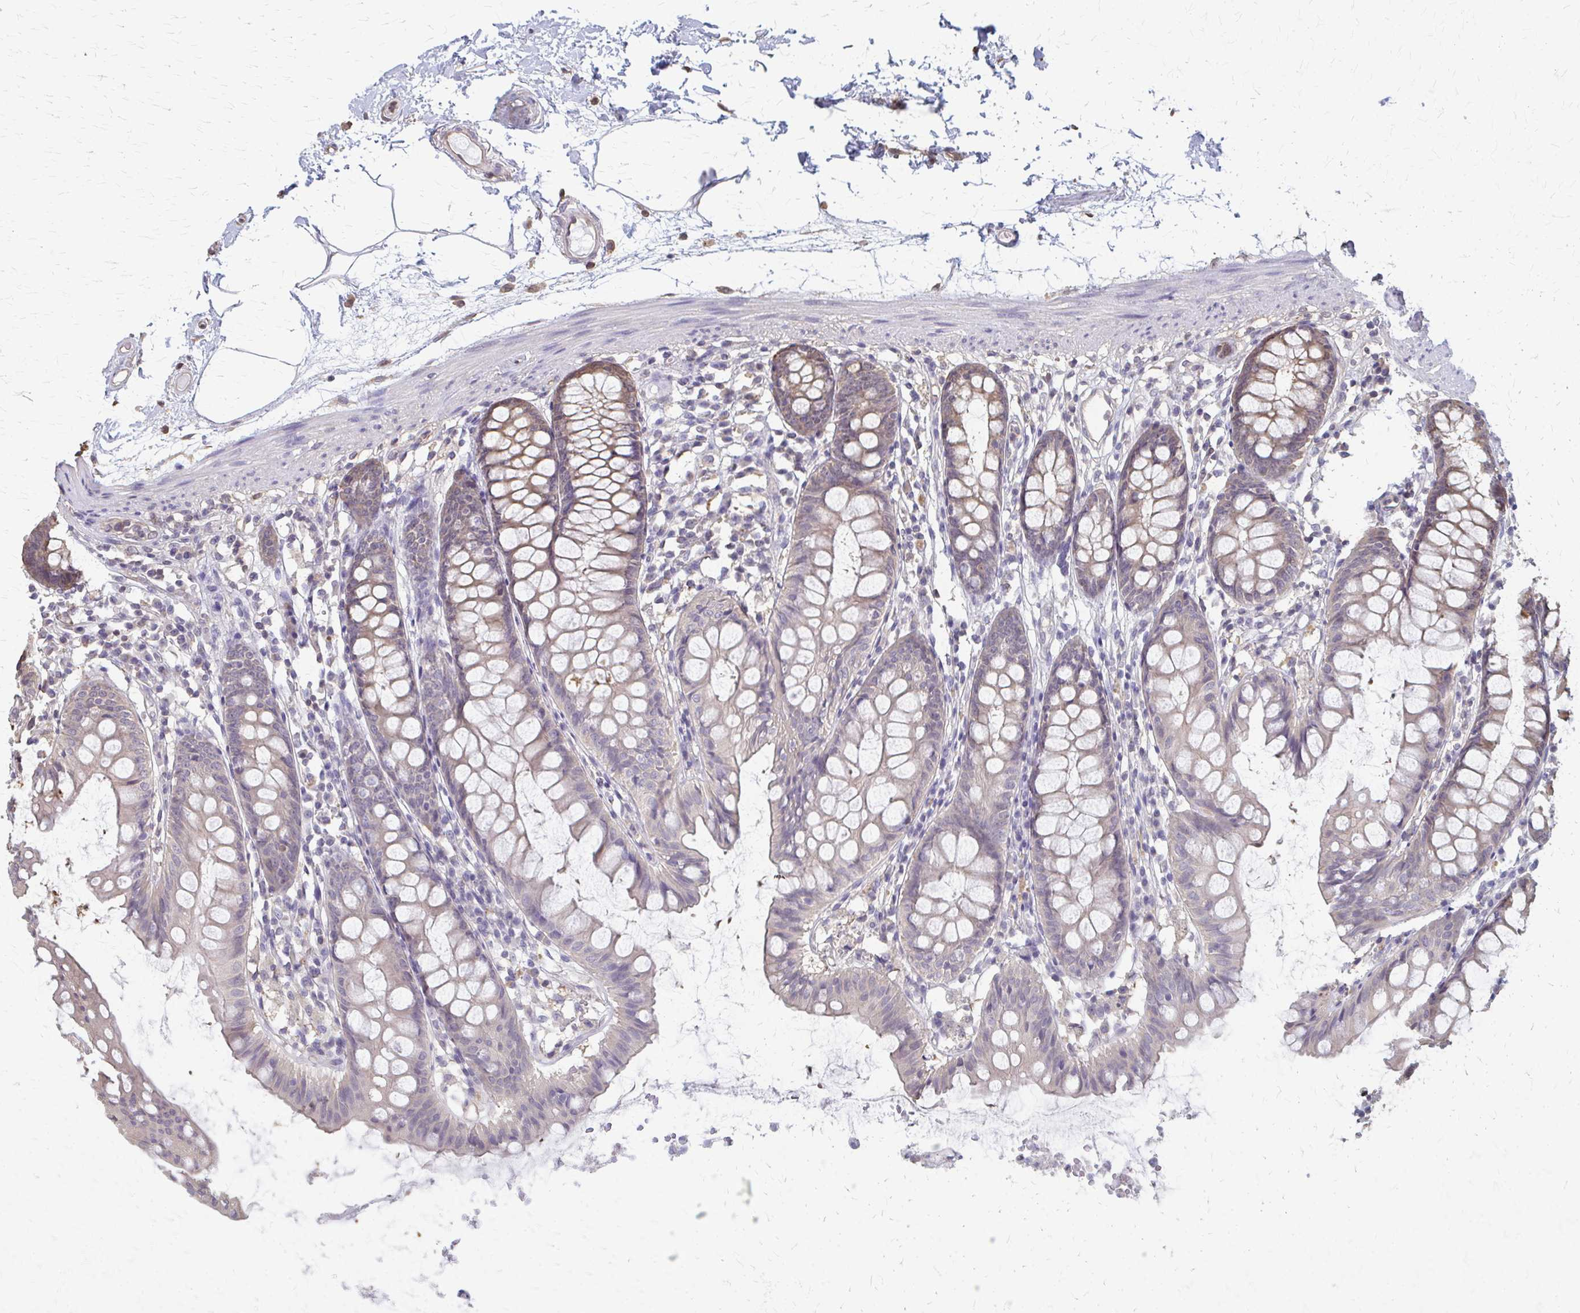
{"staining": {"intensity": "moderate", "quantity": "<25%", "location": "cytoplasmic/membranous"}, "tissue": "colon", "cell_type": "Endothelial cells", "image_type": "normal", "snomed": [{"axis": "morphology", "description": "Normal tissue, NOS"}, {"axis": "topography", "description": "Colon"}], "caption": "Immunohistochemistry (DAB (3,3'-diaminobenzidine)) staining of benign colon reveals moderate cytoplasmic/membranous protein staining in approximately <25% of endothelial cells.", "gene": "RABGAP1L", "patient": {"sex": "female", "age": 84}}